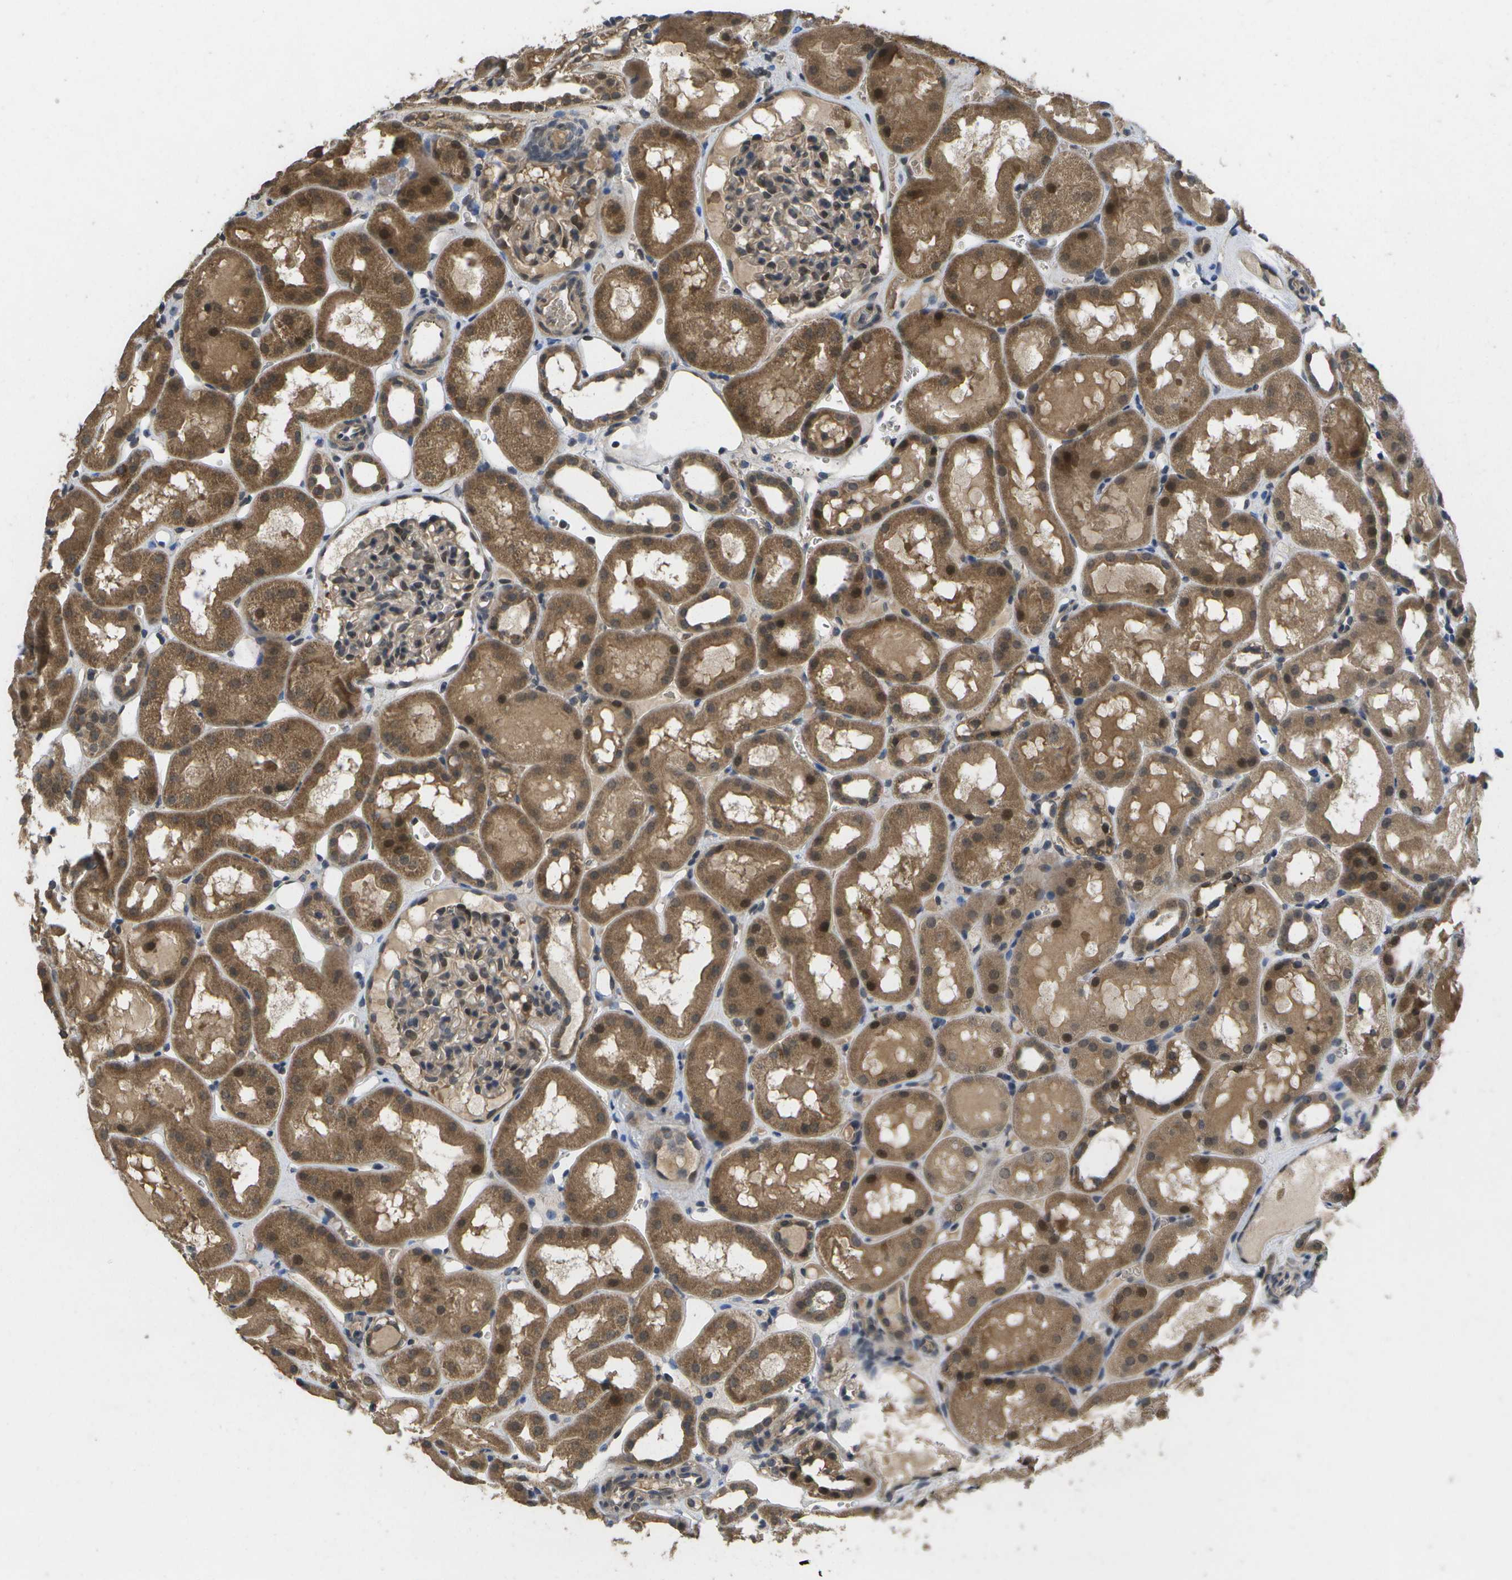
{"staining": {"intensity": "moderate", "quantity": "<25%", "location": "cytoplasmic/membranous,nuclear"}, "tissue": "kidney", "cell_type": "Cells in glomeruli", "image_type": "normal", "snomed": [{"axis": "morphology", "description": "Normal tissue, NOS"}, {"axis": "topography", "description": "Kidney"}, {"axis": "topography", "description": "Urinary bladder"}], "caption": "Cells in glomeruli show low levels of moderate cytoplasmic/membranous,nuclear staining in about <25% of cells in normal kidney. Using DAB (3,3'-diaminobenzidine) (brown) and hematoxylin (blue) stains, captured at high magnification using brightfield microscopy.", "gene": "ALAS1", "patient": {"sex": "male", "age": 16}}